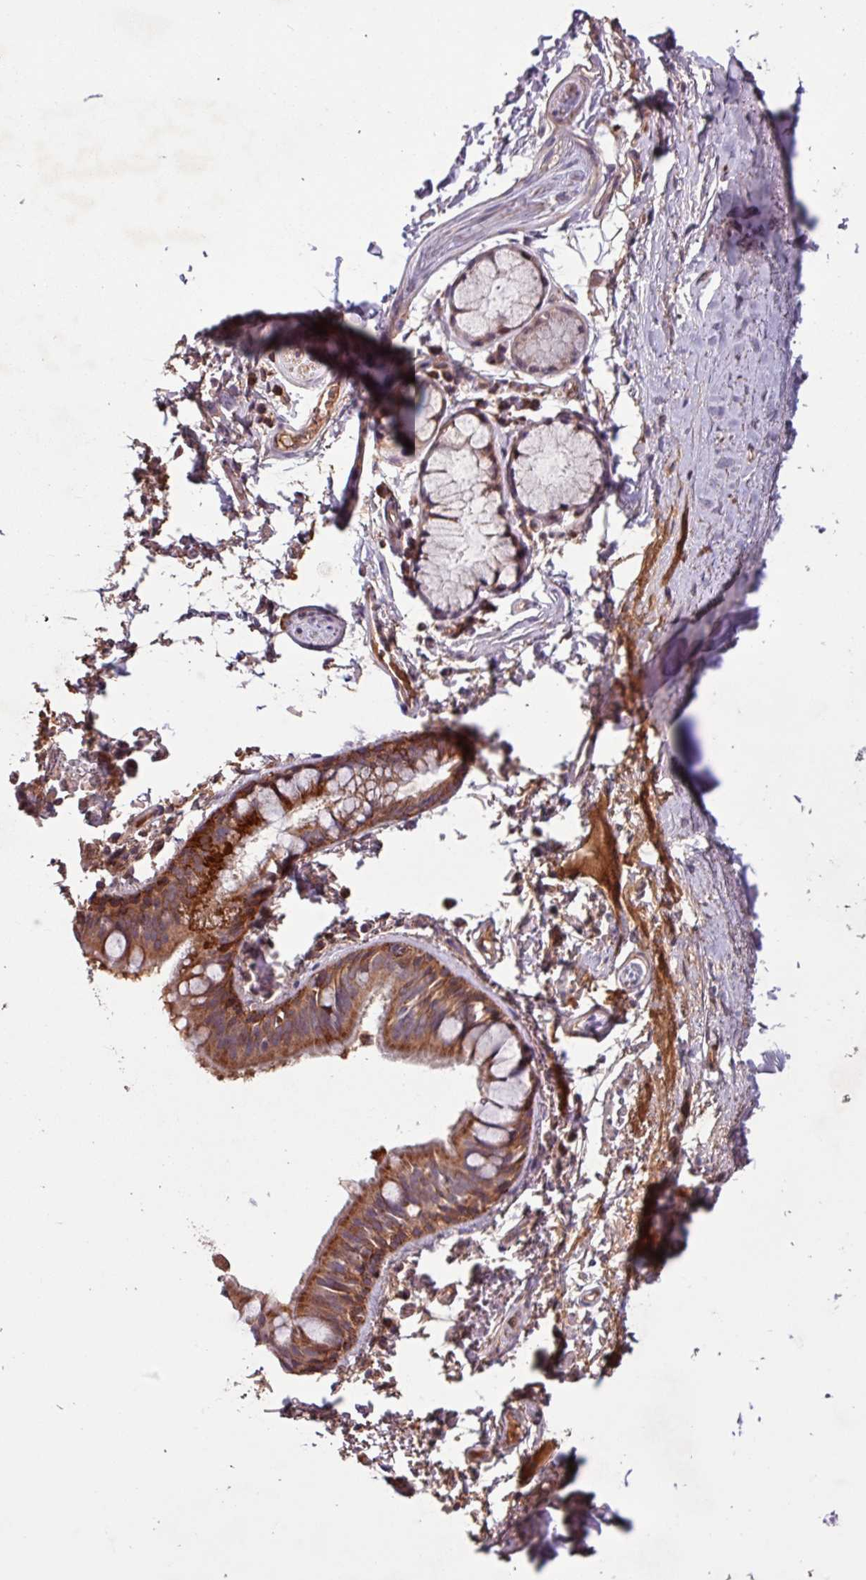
{"staining": {"intensity": "strong", "quantity": ">75%", "location": "cytoplasmic/membranous"}, "tissue": "bronchus", "cell_type": "Respiratory epithelial cells", "image_type": "normal", "snomed": [{"axis": "morphology", "description": "Normal tissue, NOS"}, {"axis": "topography", "description": "Bronchus"}], "caption": "Immunohistochemical staining of unremarkable human bronchus exhibits high levels of strong cytoplasmic/membranous positivity in about >75% of respiratory epithelial cells.", "gene": "TMEM88", "patient": {"sex": "male", "age": 70}}